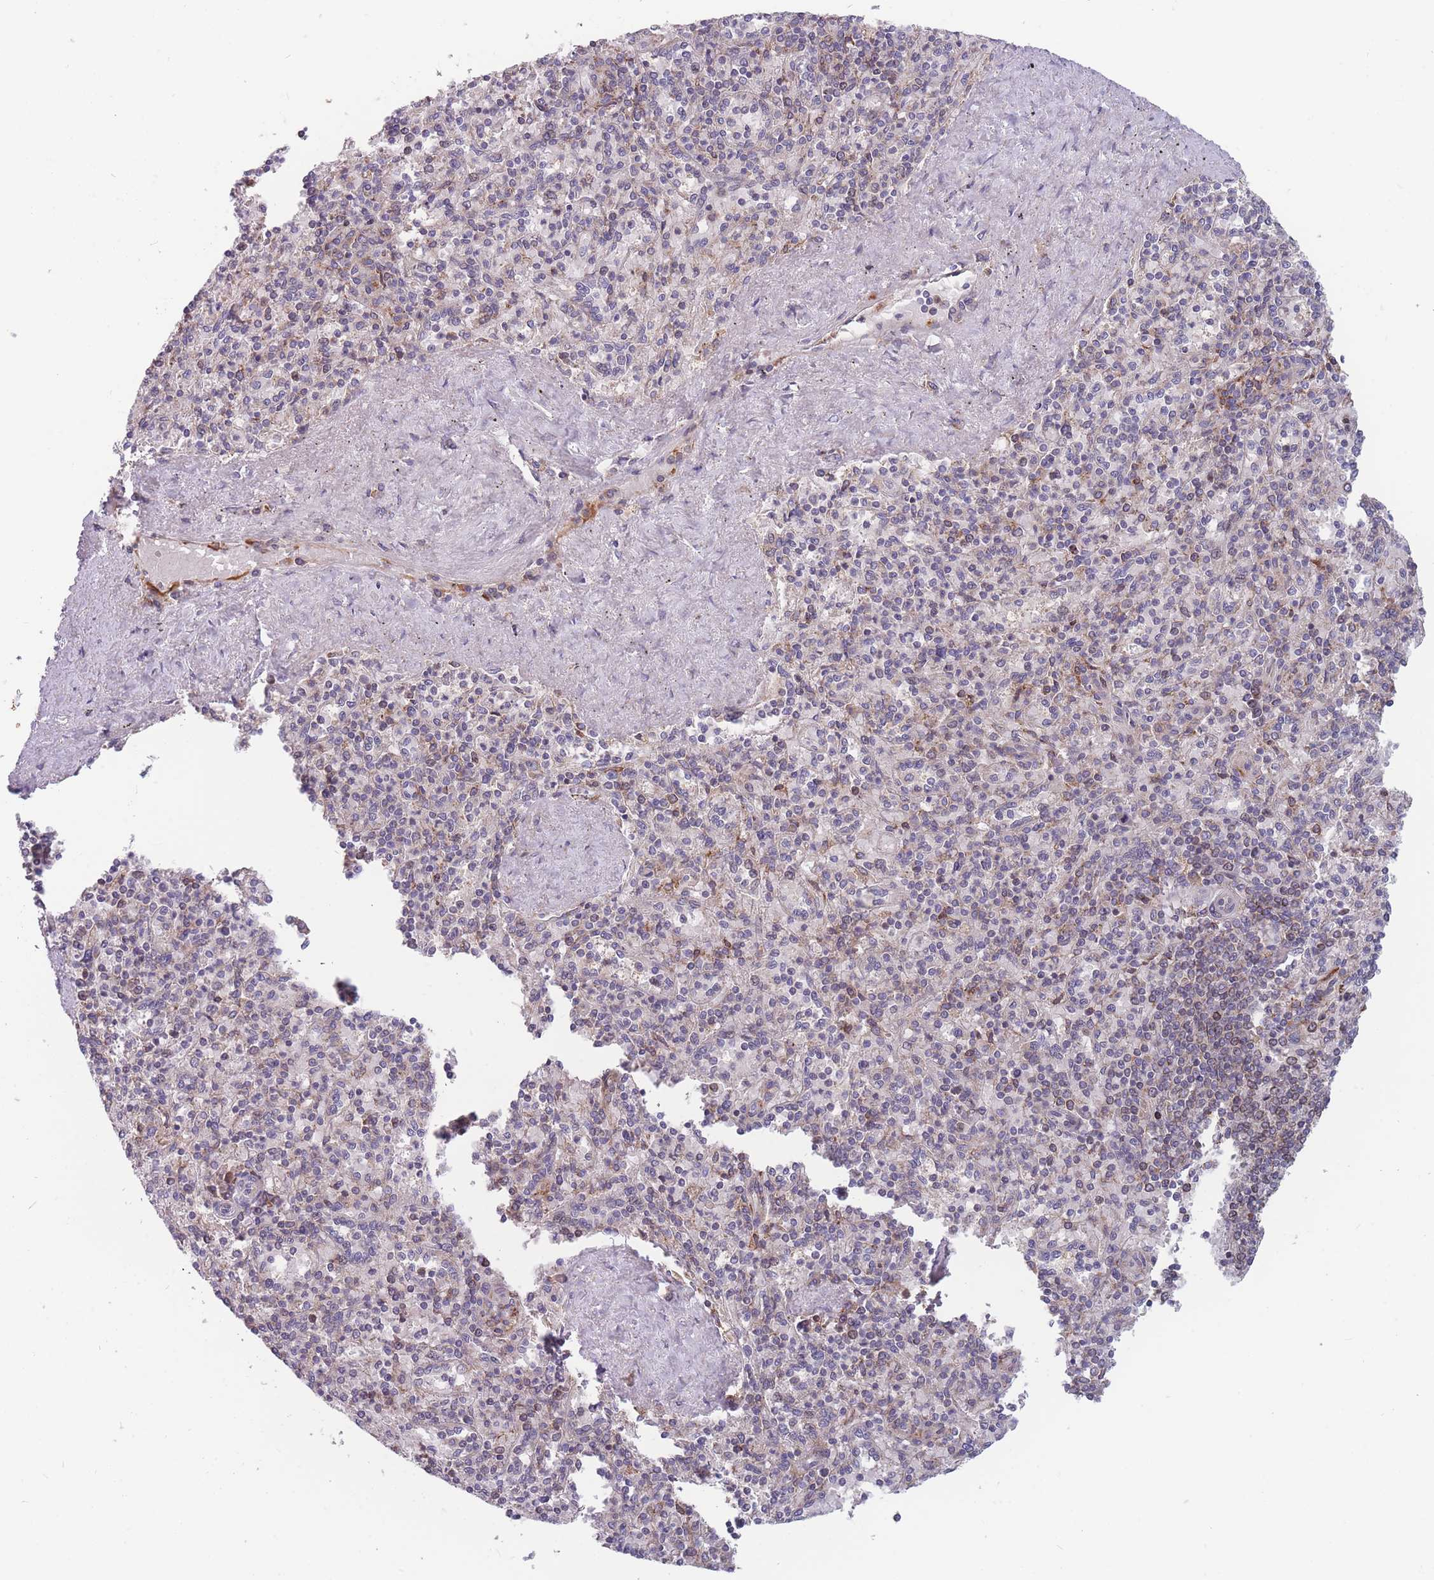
{"staining": {"intensity": "negative", "quantity": "none", "location": "none"}, "tissue": "spleen", "cell_type": "Cells in red pulp", "image_type": "normal", "snomed": [{"axis": "morphology", "description": "Normal tissue, NOS"}, {"axis": "topography", "description": "Spleen"}], "caption": "An IHC photomicrograph of normal spleen is shown. There is no staining in cells in red pulp of spleen. Brightfield microscopy of IHC stained with DAB (brown) and hematoxylin (blue), captured at high magnification.", "gene": "TMEM131L", "patient": {"sex": "male", "age": 82}}